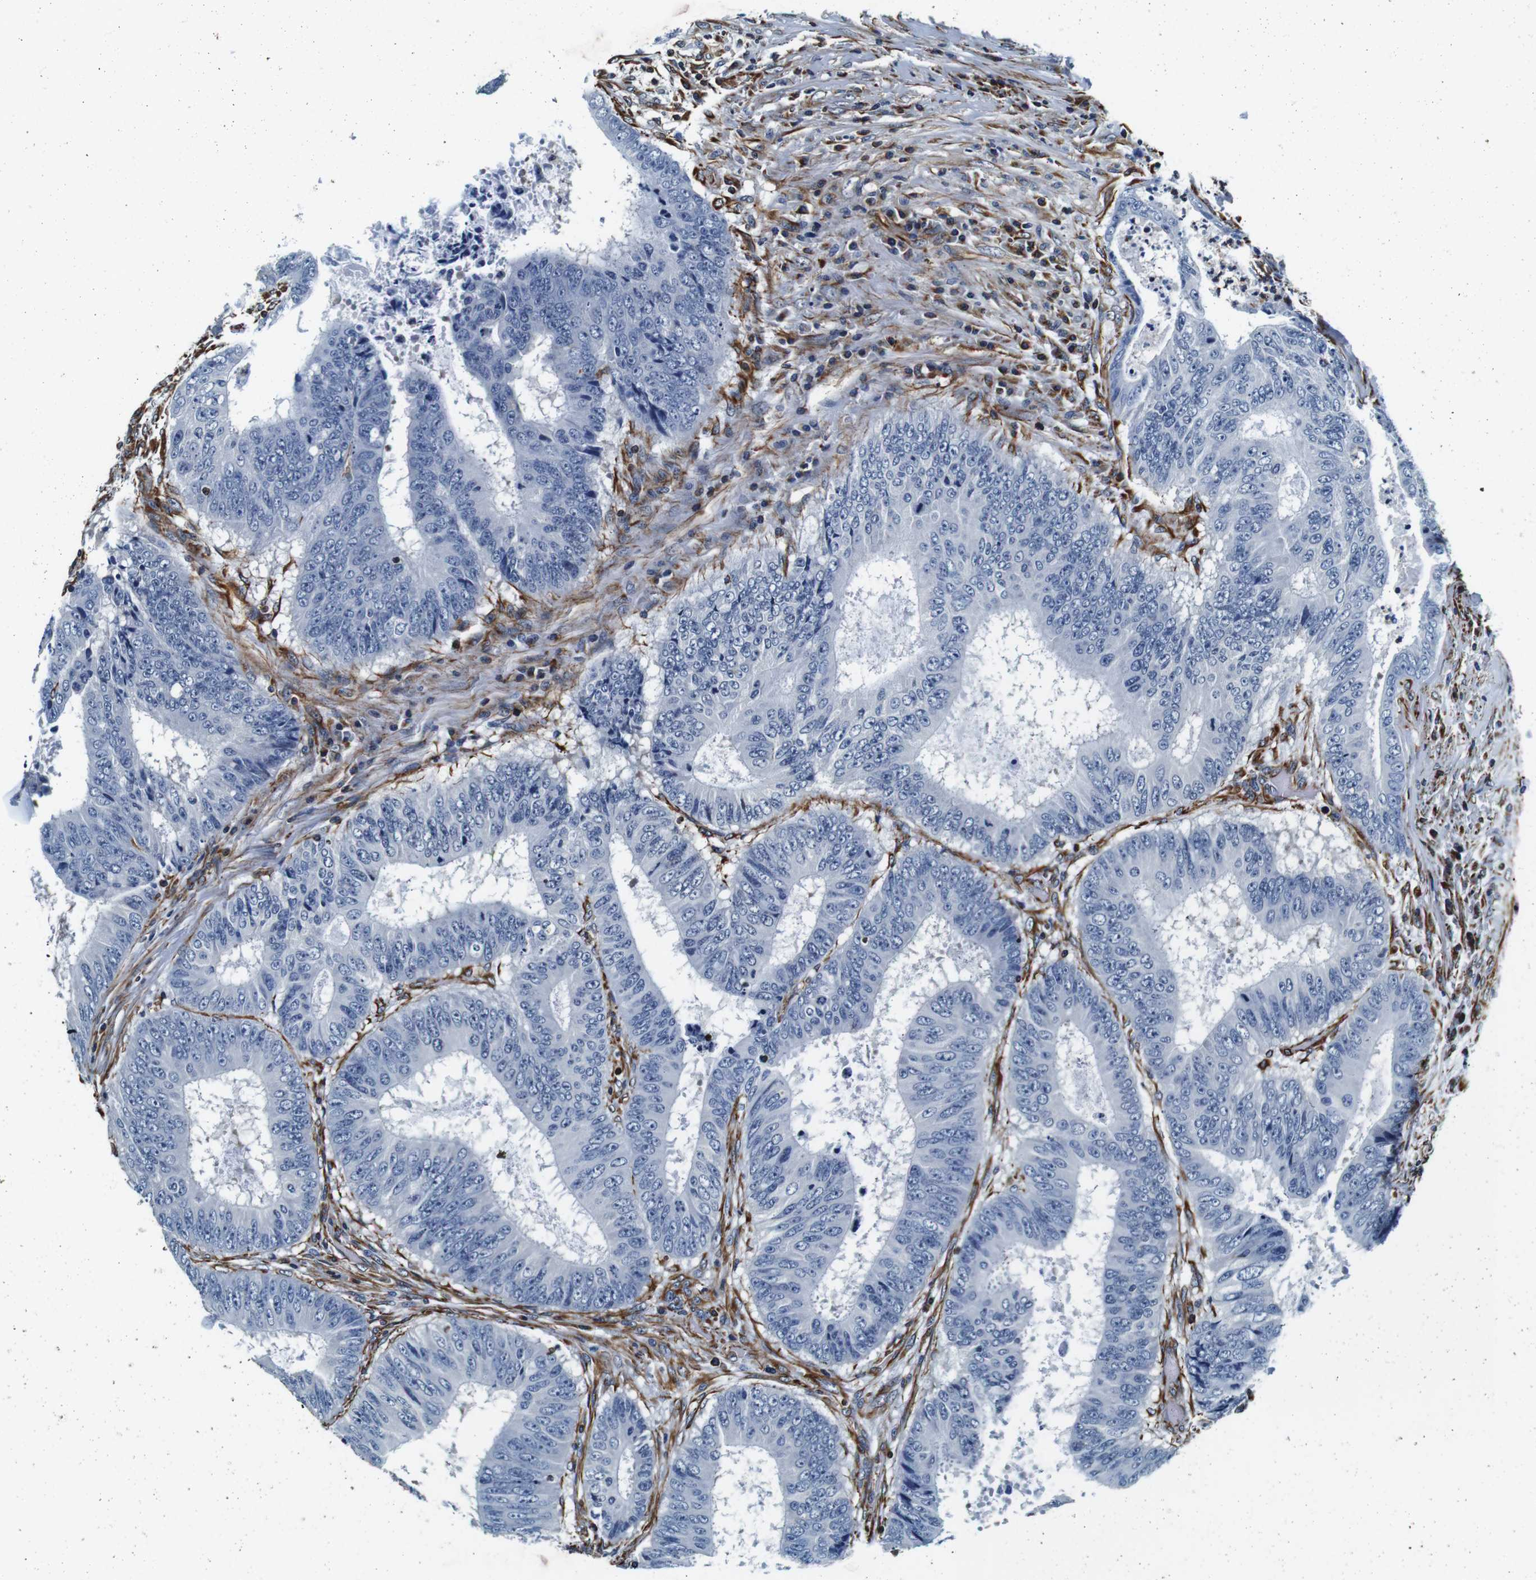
{"staining": {"intensity": "negative", "quantity": "none", "location": "none"}, "tissue": "colorectal cancer", "cell_type": "Tumor cells", "image_type": "cancer", "snomed": [{"axis": "morphology", "description": "Adenocarcinoma, NOS"}, {"axis": "topography", "description": "Rectum"}], "caption": "IHC histopathology image of neoplastic tissue: human colorectal cancer stained with DAB (3,3'-diaminobenzidine) shows no significant protein expression in tumor cells. (Stains: DAB (3,3'-diaminobenzidine) immunohistochemistry with hematoxylin counter stain, Microscopy: brightfield microscopy at high magnification).", "gene": "GJE1", "patient": {"sex": "male", "age": 72}}